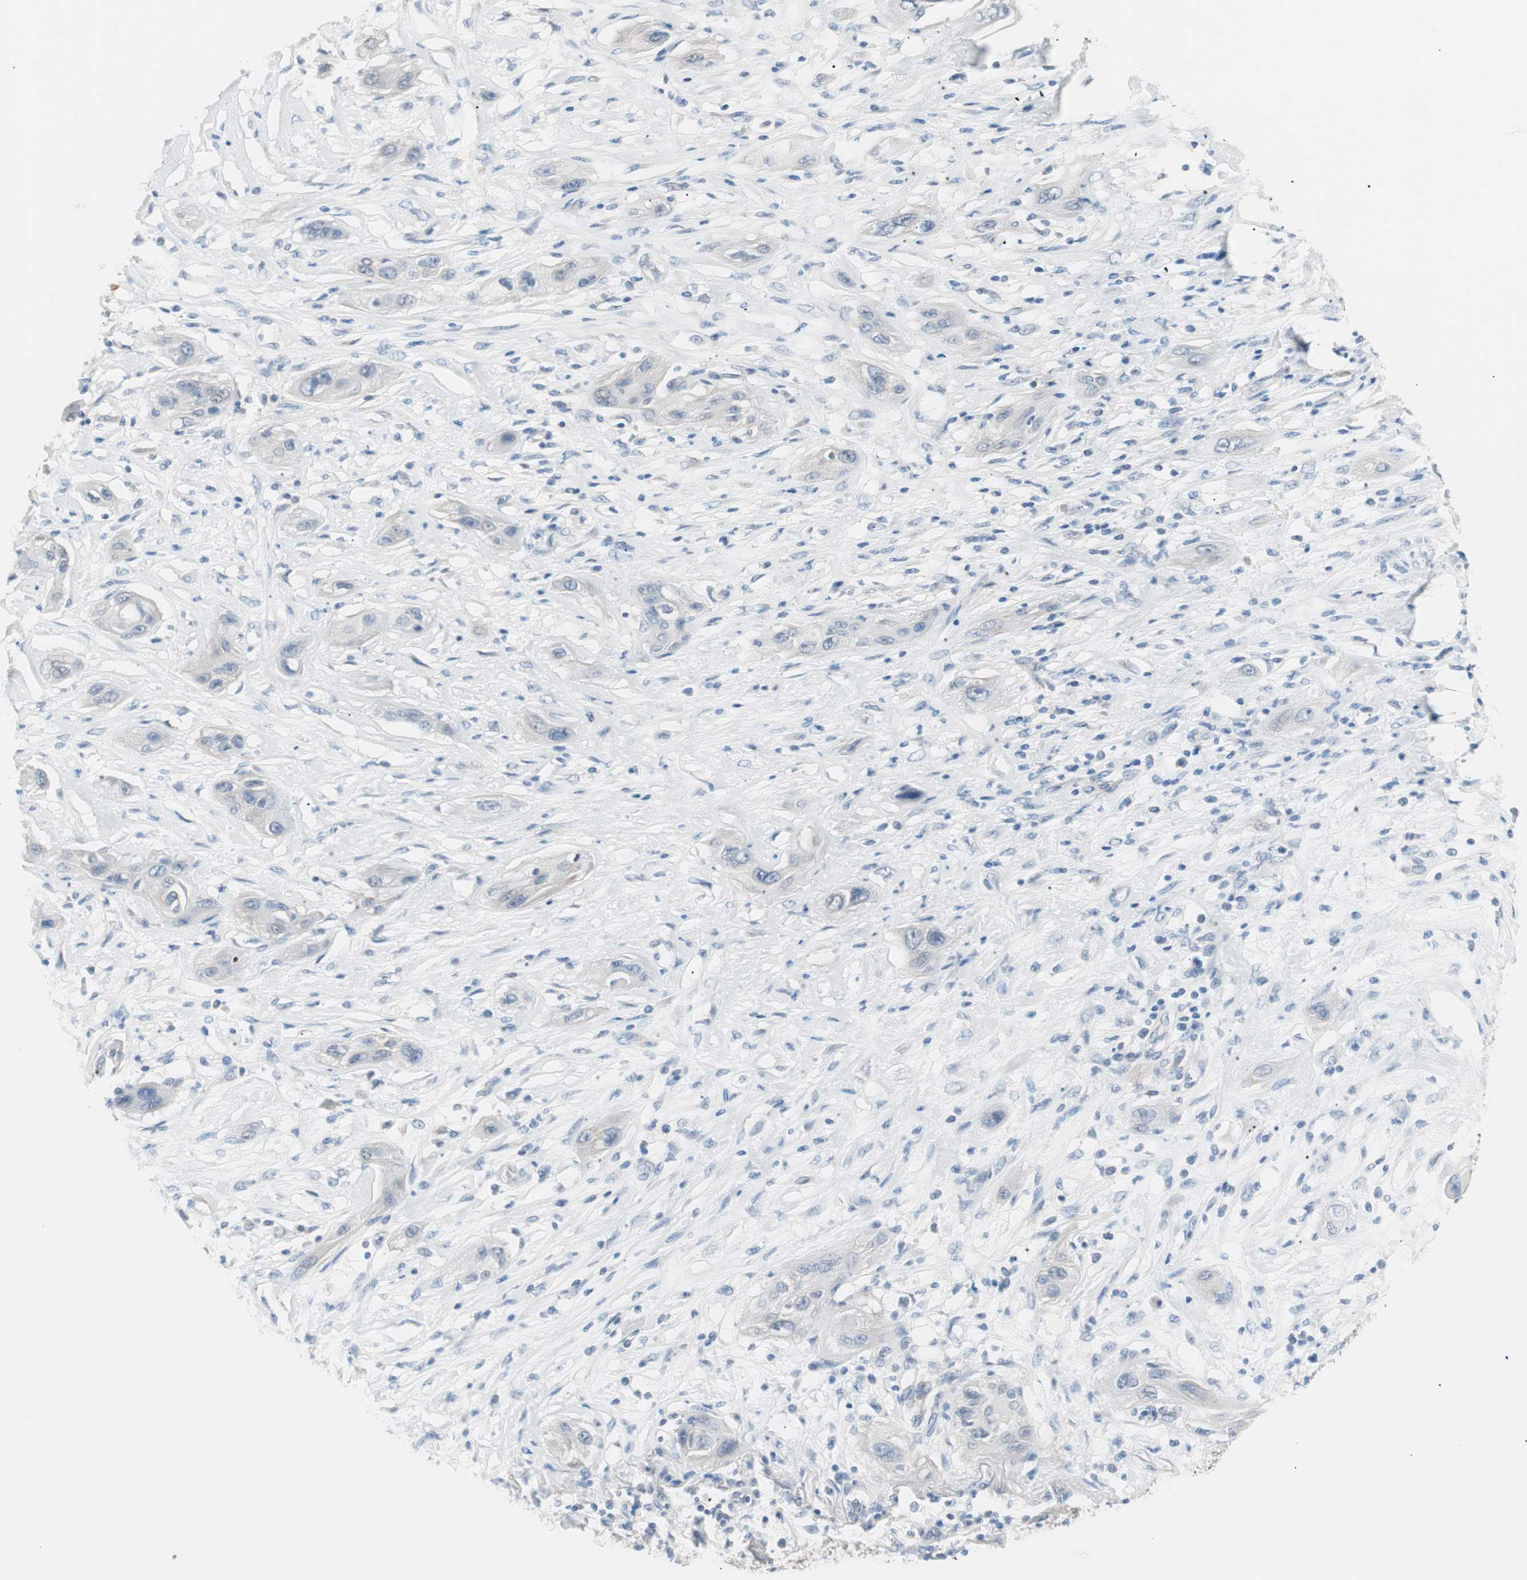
{"staining": {"intensity": "negative", "quantity": "none", "location": "none"}, "tissue": "lung cancer", "cell_type": "Tumor cells", "image_type": "cancer", "snomed": [{"axis": "morphology", "description": "Squamous cell carcinoma, NOS"}, {"axis": "topography", "description": "Lung"}], "caption": "This is an IHC image of squamous cell carcinoma (lung). There is no positivity in tumor cells.", "gene": "VIL1", "patient": {"sex": "female", "age": 47}}